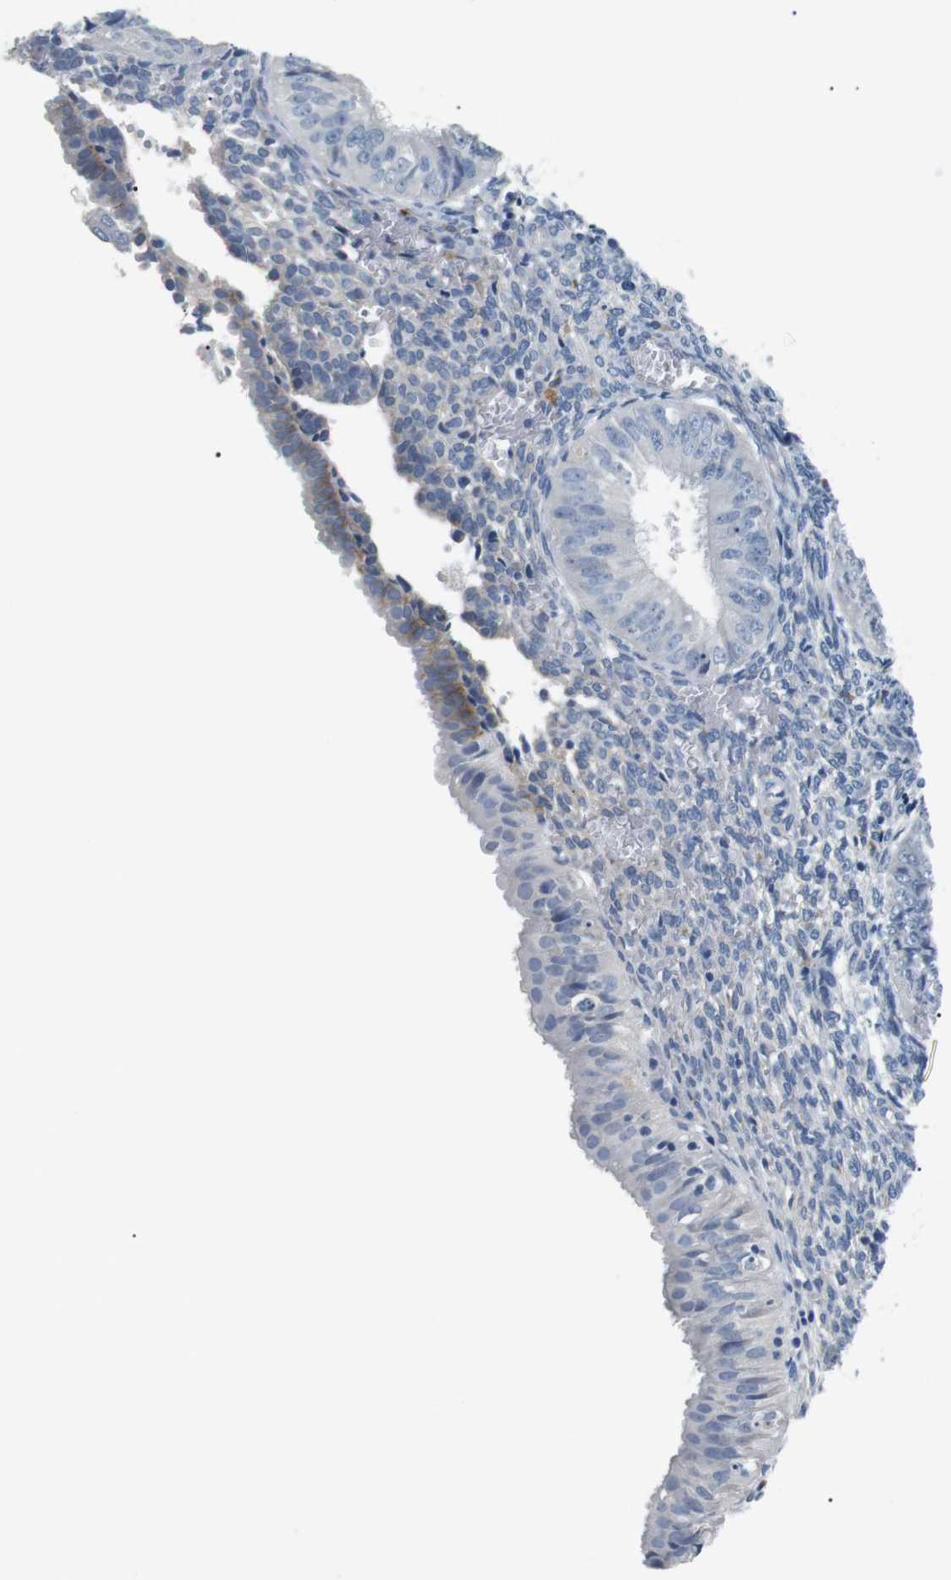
{"staining": {"intensity": "negative", "quantity": "none", "location": "none"}, "tissue": "endometrial cancer", "cell_type": "Tumor cells", "image_type": "cancer", "snomed": [{"axis": "morphology", "description": "Normal tissue, NOS"}, {"axis": "morphology", "description": "Adenocarcinoma, NOS"}, {"axis": "topography", "description": "Endometrium"}], "caption": "This is an immunohistochemistry histopathology image of endometrial adenocarcinoma. There is no expression in tumor cells.", "gene": "FCGRT", "patient": {"sex": "female", "age": 53}}